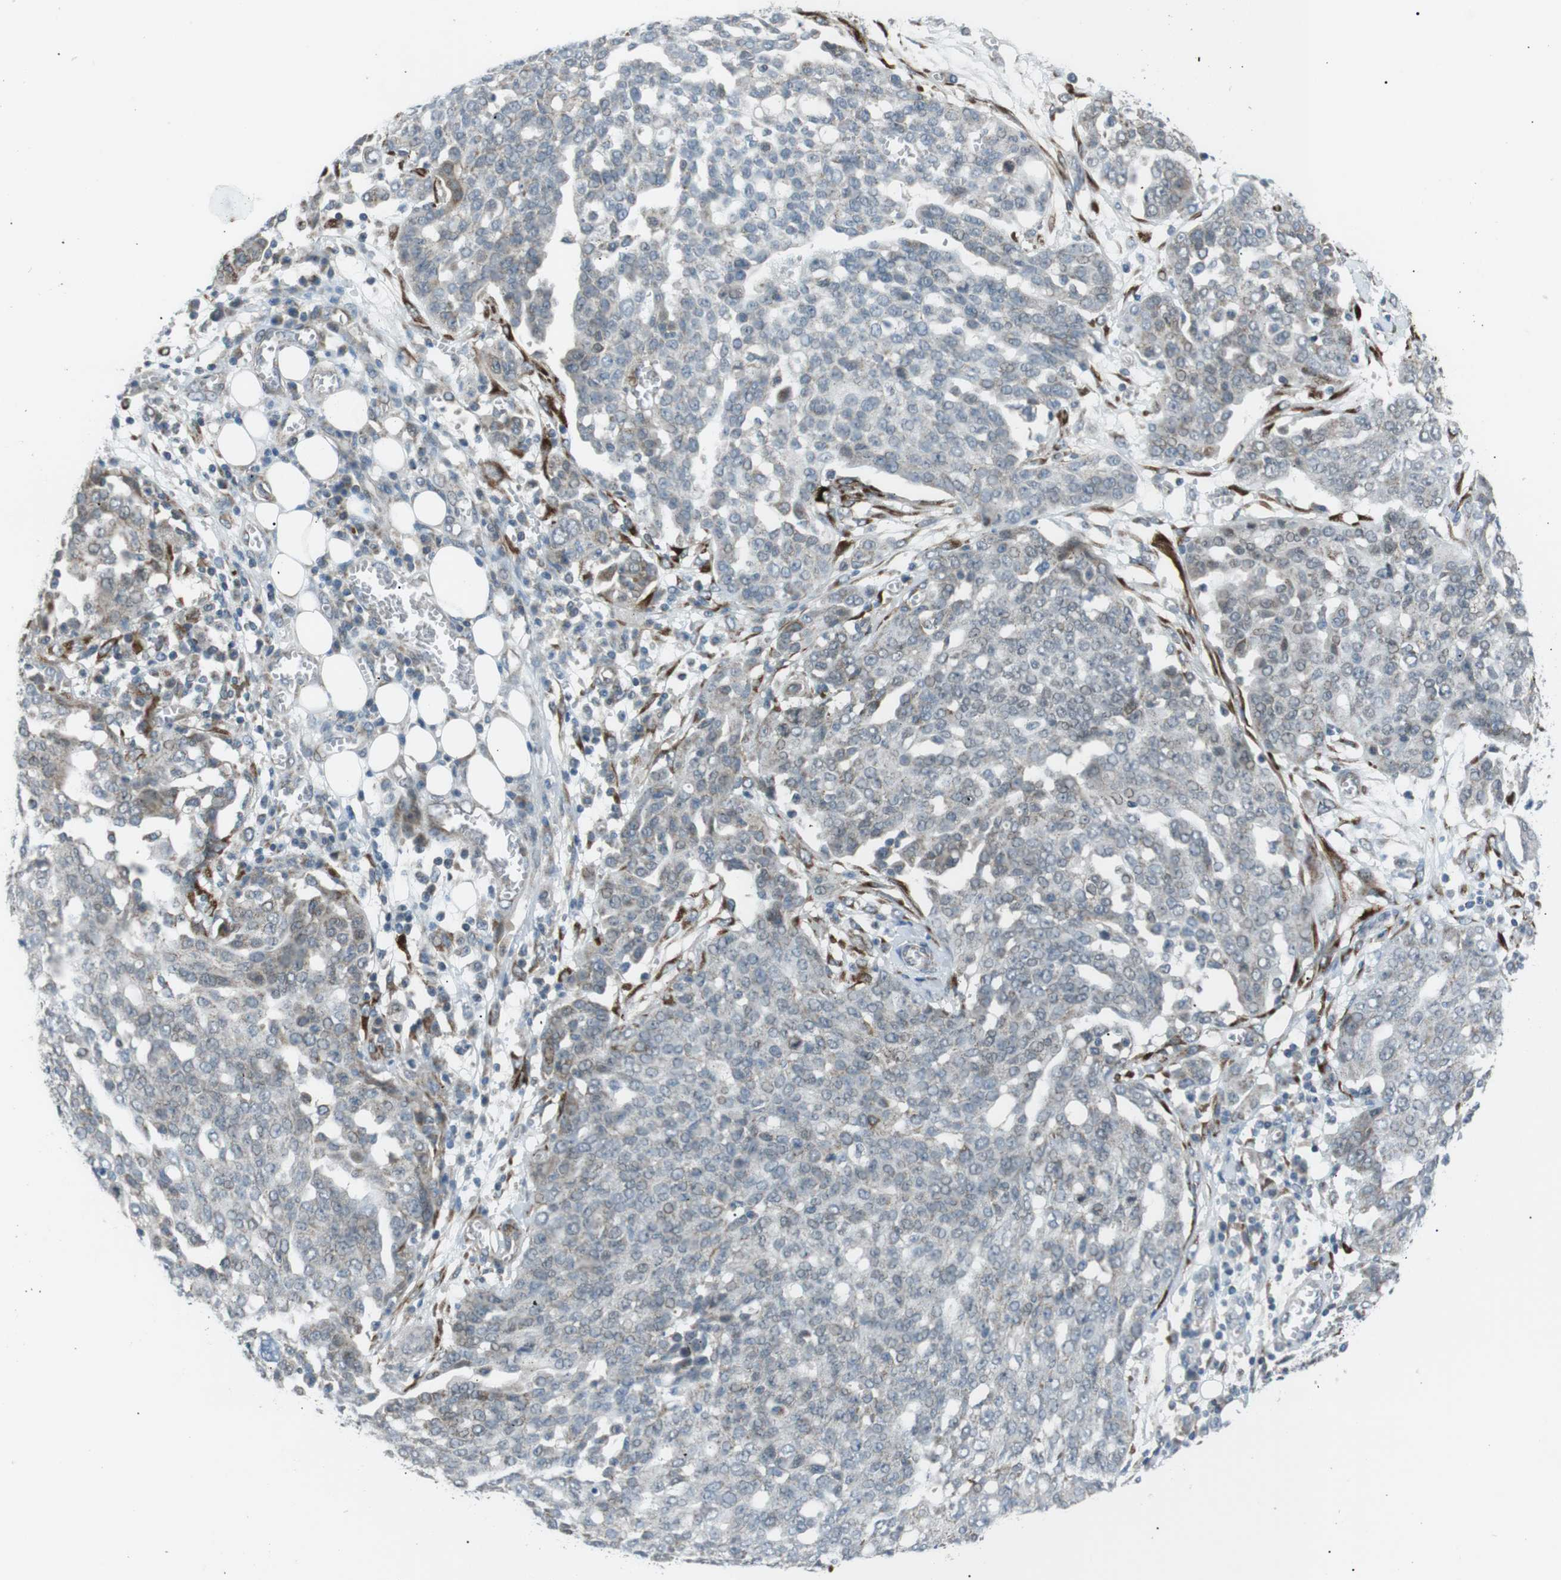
{"staining": {"intensity": "weak", "quantity": "<25%", "location": "cytoplasmic/membranous"}, "tissue": "ovarian cancer", "cell_type": "Tumor cells", "image_type": "cancer", "snomed": [{"axis": "morphology", "description": "Cystadenocarcinoma, serous, NOS"}, {"axis": "topography", "description": "Soft tissue"}, {"axis": "topography", "description": "Ovary"}], "caption": "An immunohistochemistry (IHC) photomicrograph of ovarian cancer is shown. There is no staining in tumor cells of ovarian cancer.", "gene": "ARID5B", "patient": {"sex": "female", "age": 57}}